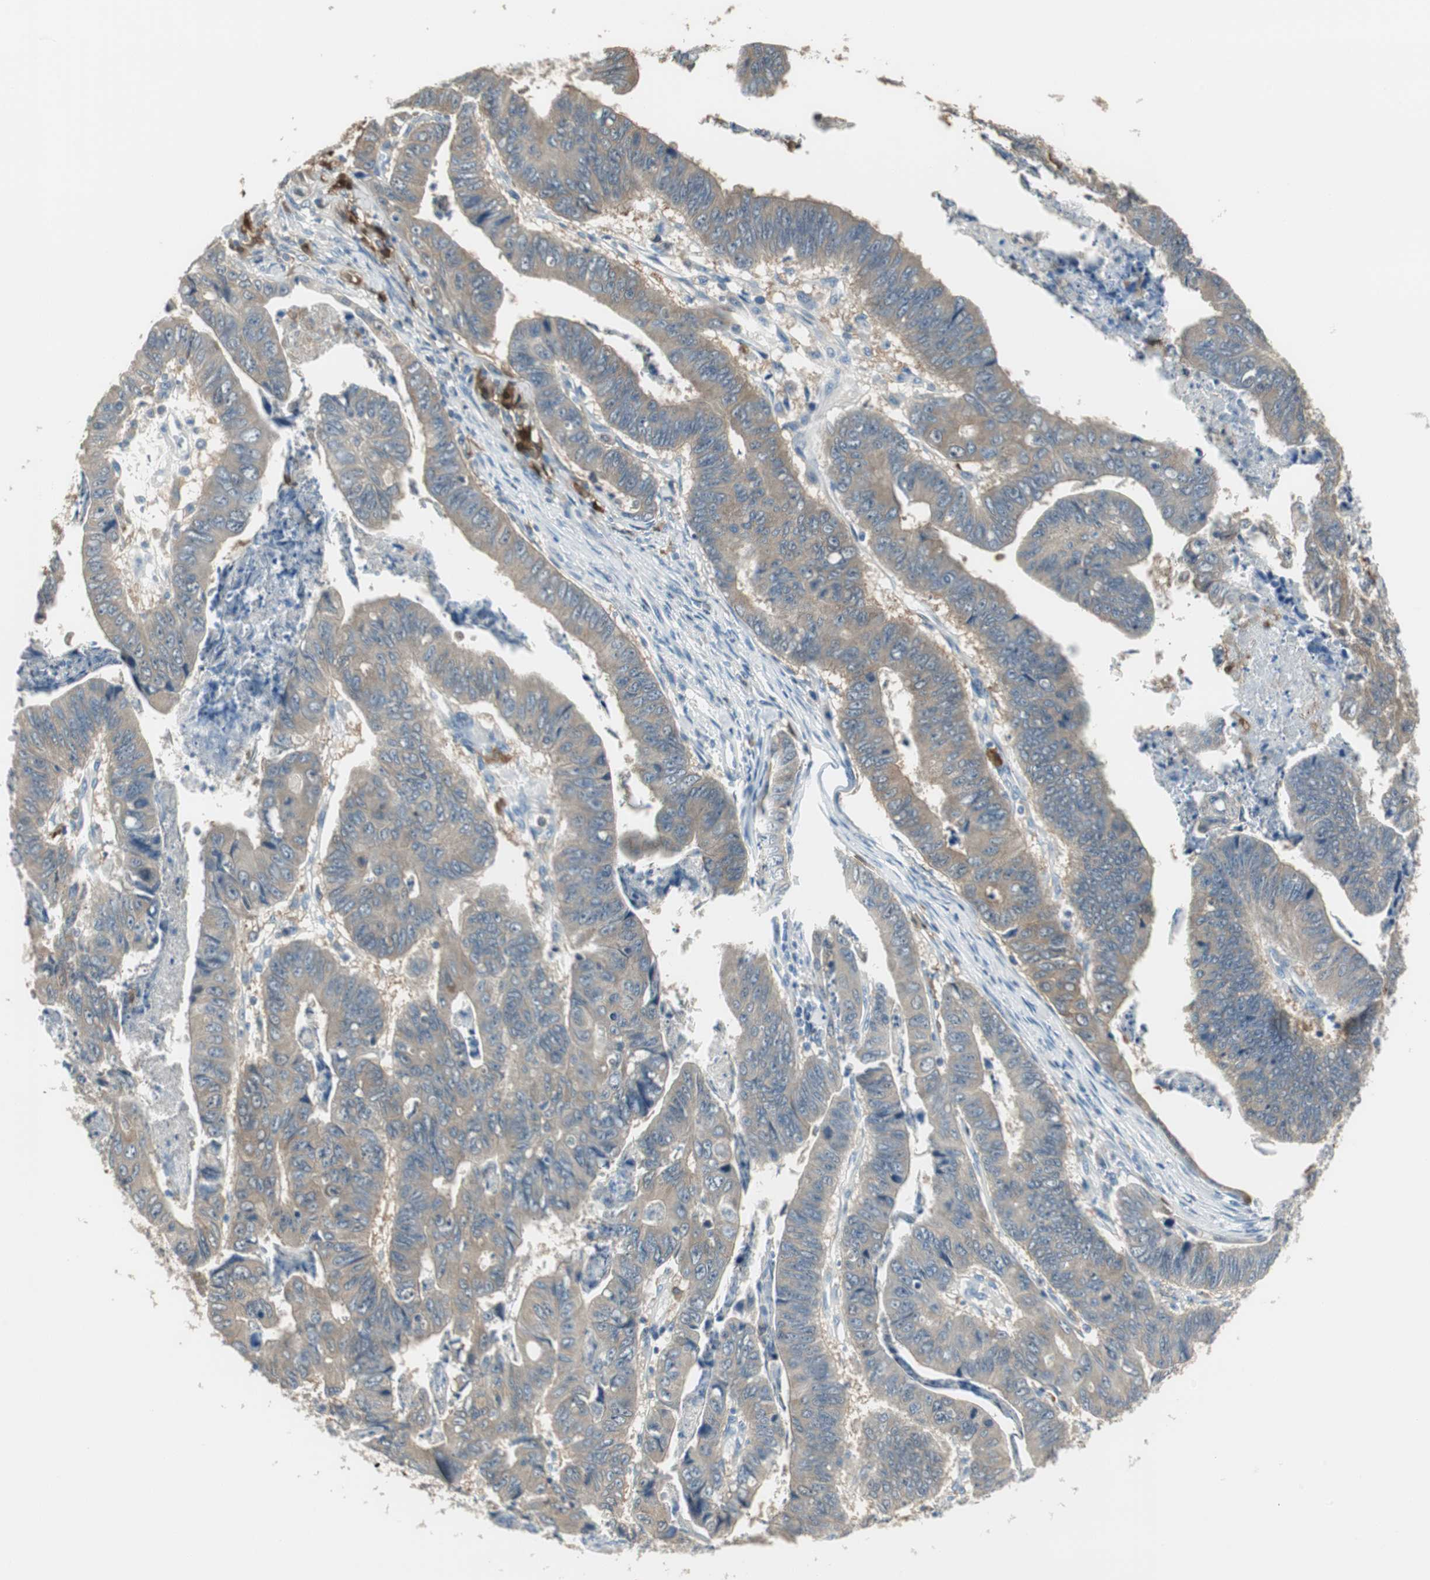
{"staining": {"intensity": "weak", "quantity": "25%-75%", "location": "cytoplasmic/membranous"}, "tissue": "stomach cancer", "cell_type": "Tumor cells", "image_type": "cancer", "snomed": [{"axis": "morphology", "description": "Adenocarcinoma, NOS"}, {"axis": "topography", "description": "Stomach, lower"}], "caption": "Immunohistochemistry (IHC) (DAB) staining of stomach cancer (adenocarcinoma) exhibits weak cytoplasmic/membranous protein staining in approximately 25%-75% of tumor cells.", "gene": "MSTO1", "patient": {"sex": "male", "age": 77}}